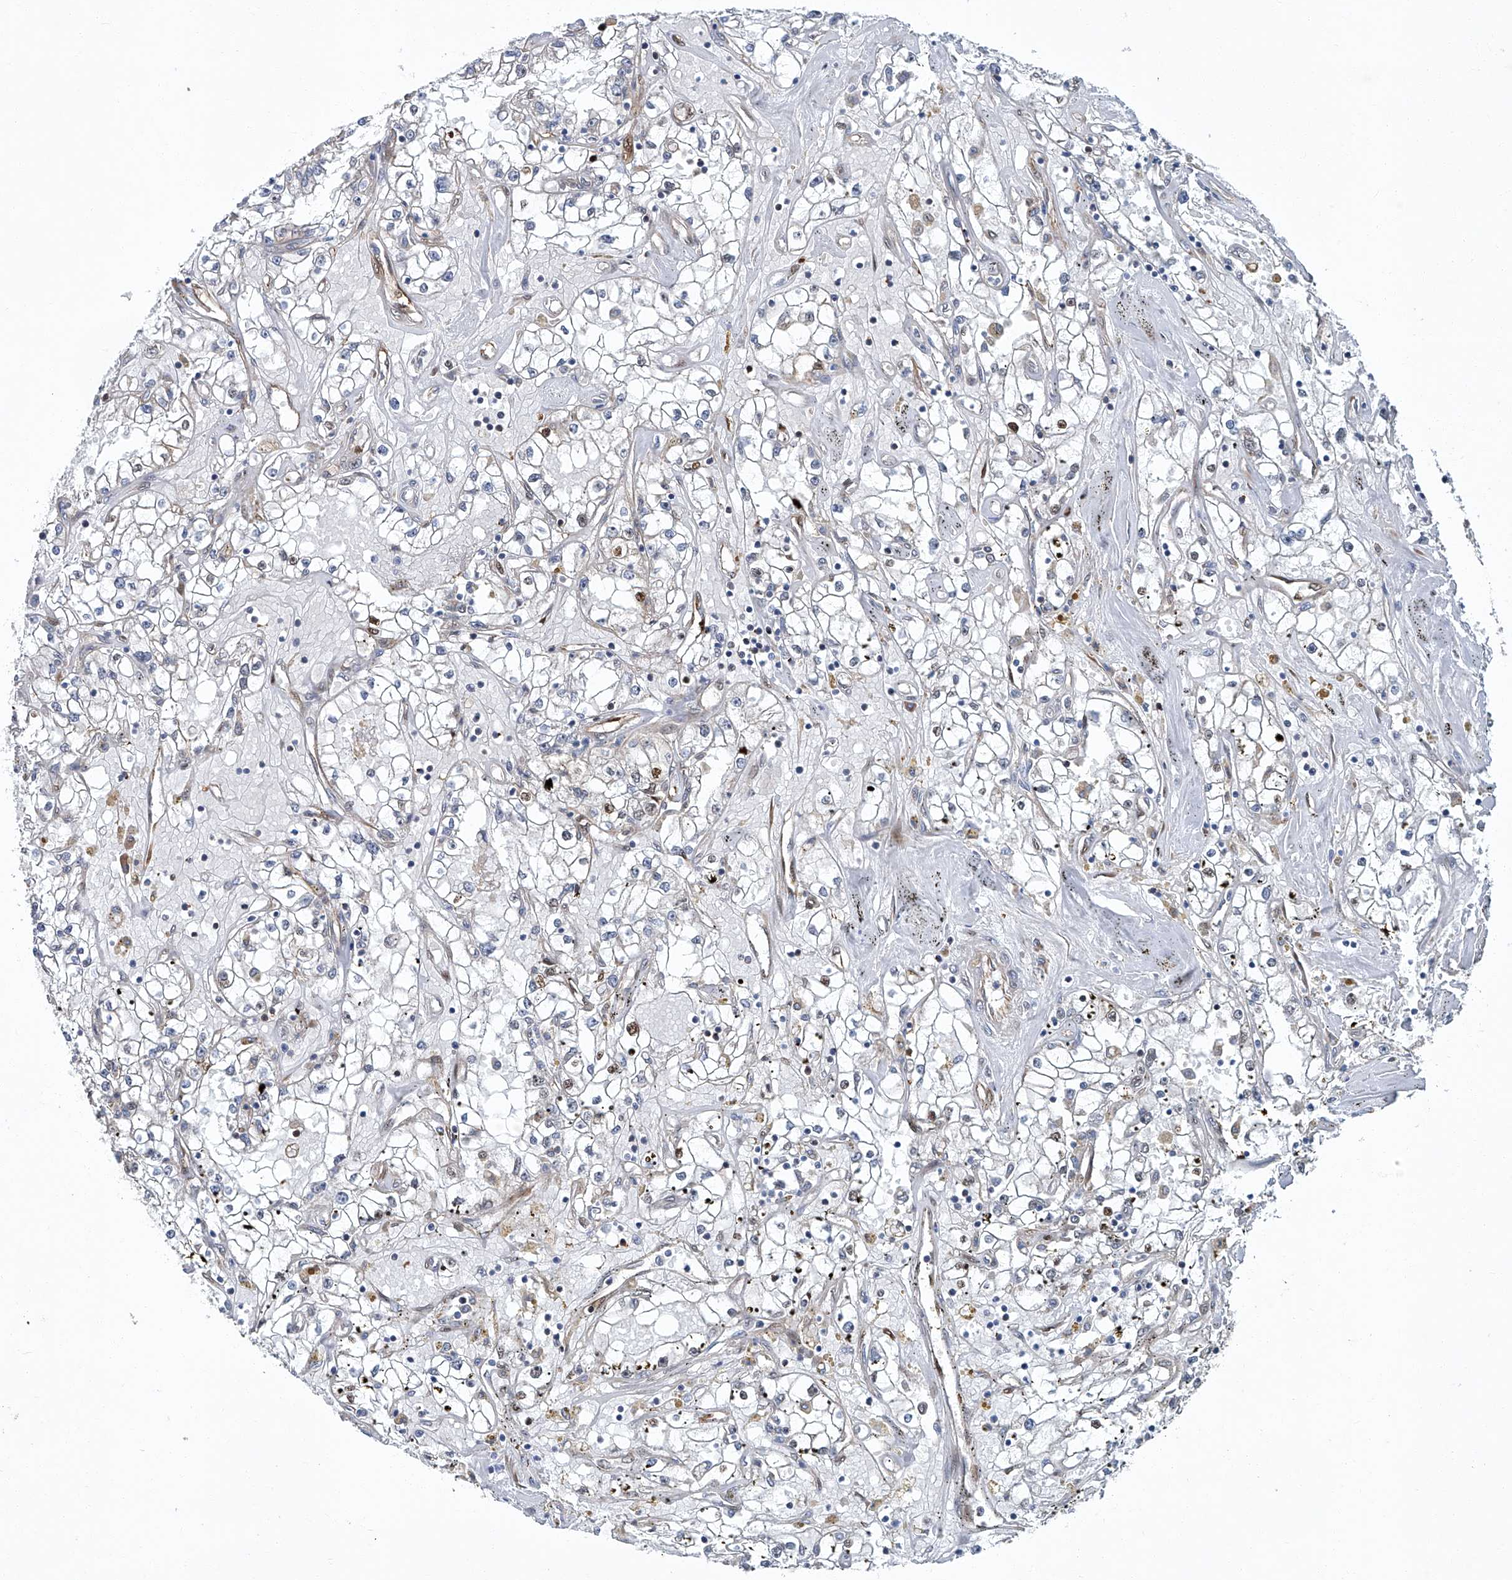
{"staining": {"intensity": "negative", "quantity": "none", "location": "none"}, "tissue": "renal cancer", "cell_type": "Tumor cells", "image_type": "cancer", "snomed": [{"axis": "morphology", "description": "Adenocarcinoma, NOS"}, {"axis": "topography", "description": "Kidney"}], "caption": "IHC micrograph of human renal adenocarcinoma stained for a protein (brown), which reveals no positivity in tumor cells. The staining was performed using DAB (3,3'-diaminobenzidine) to visualize the protein expression in brown, while the nuclei were stained in blue with hematoxylin (Magnification: 20x).", "gene": "GPR132", "patient": {"sex": "male", "age": 56}}